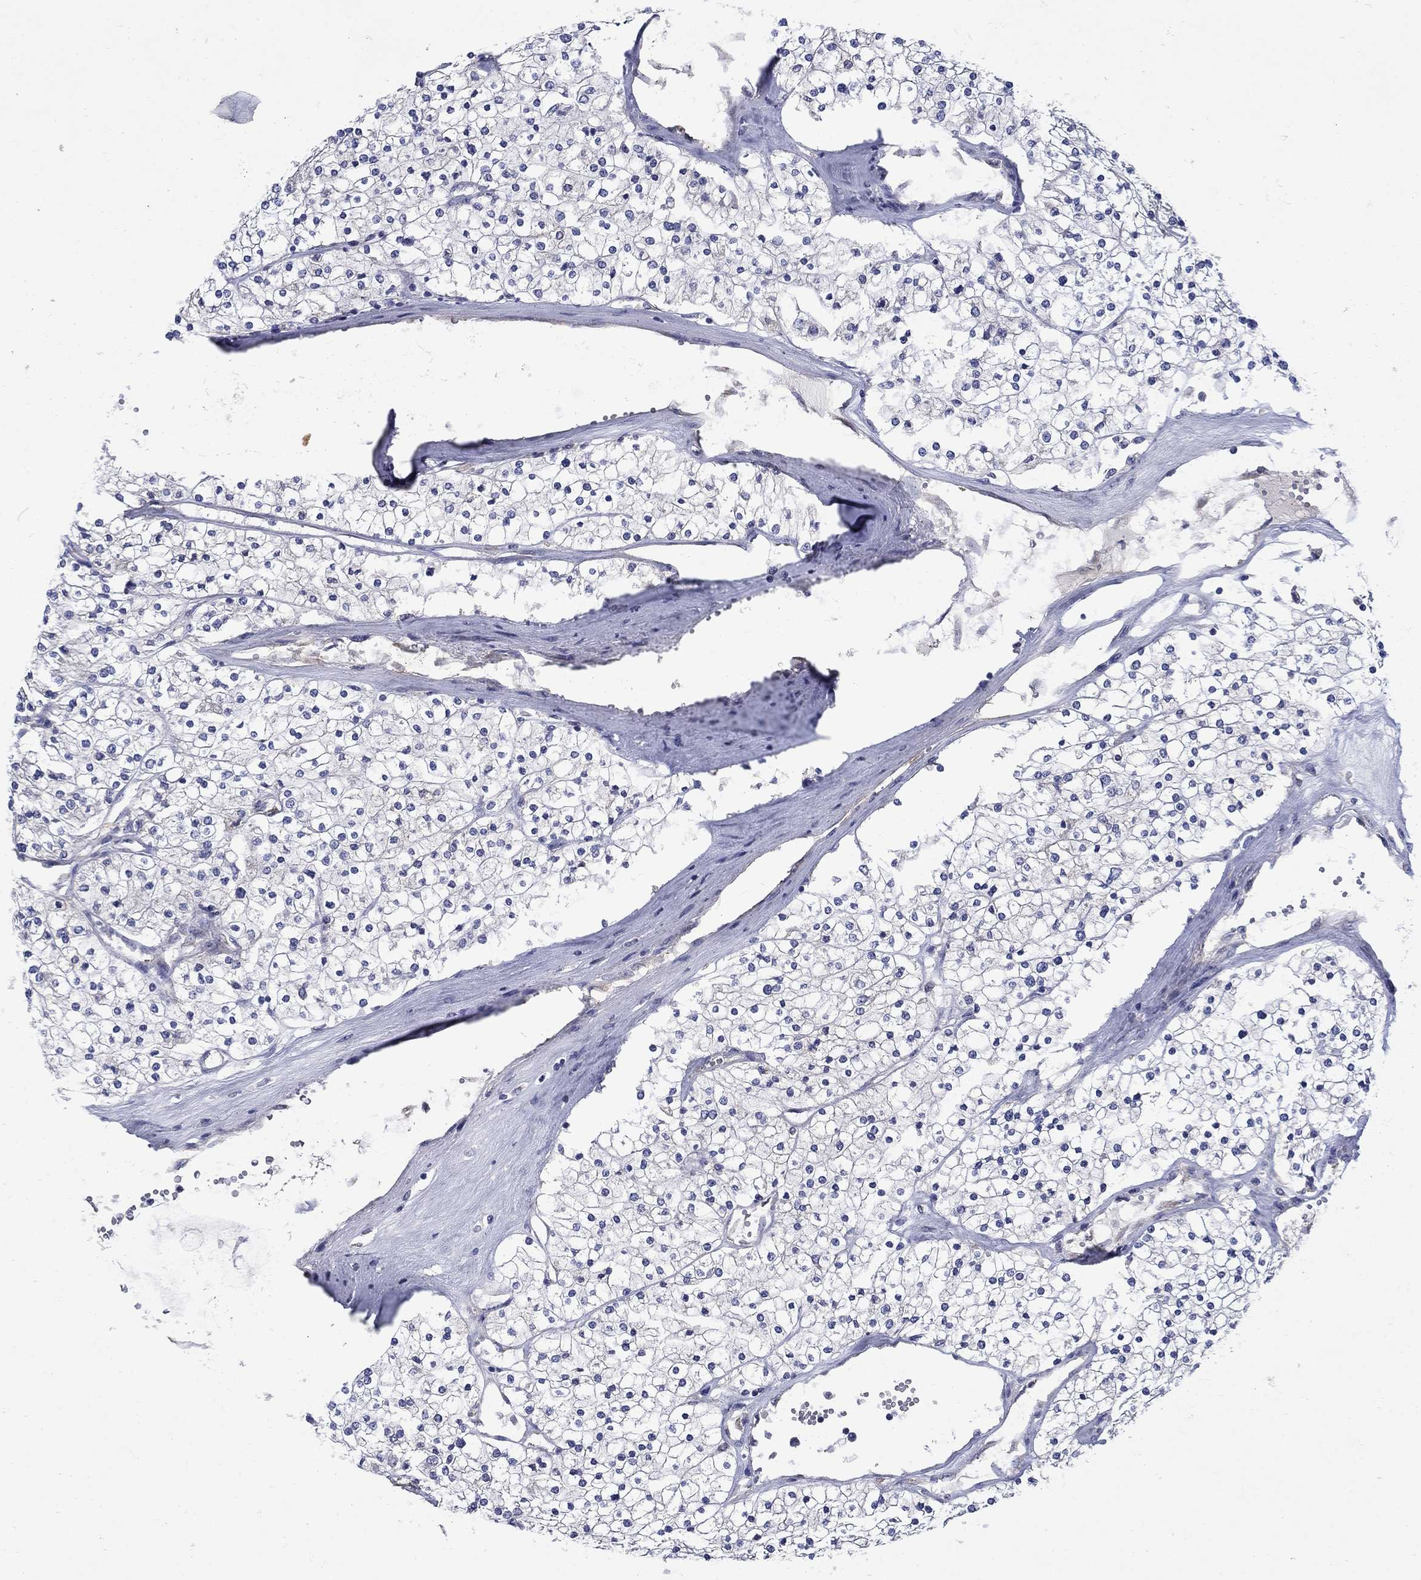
{"staining": {"intensity": "negative", "quantity": "none", "location": "none"}, "tissue": "renal cancer", "cell_type": "Tumor cells", "image_type": "cancer", "snomed": [{"axis": "morphology", "description": "Adenocarcinoma, NOS"}, {"axis": "topography", "description": "Kidney"}], "caption": "Tumor cells are negative for protein expression in human adenocarcinoma (renal).", "gene": "SULT2B1", "patient": {"sex": "male", "age": 80}}